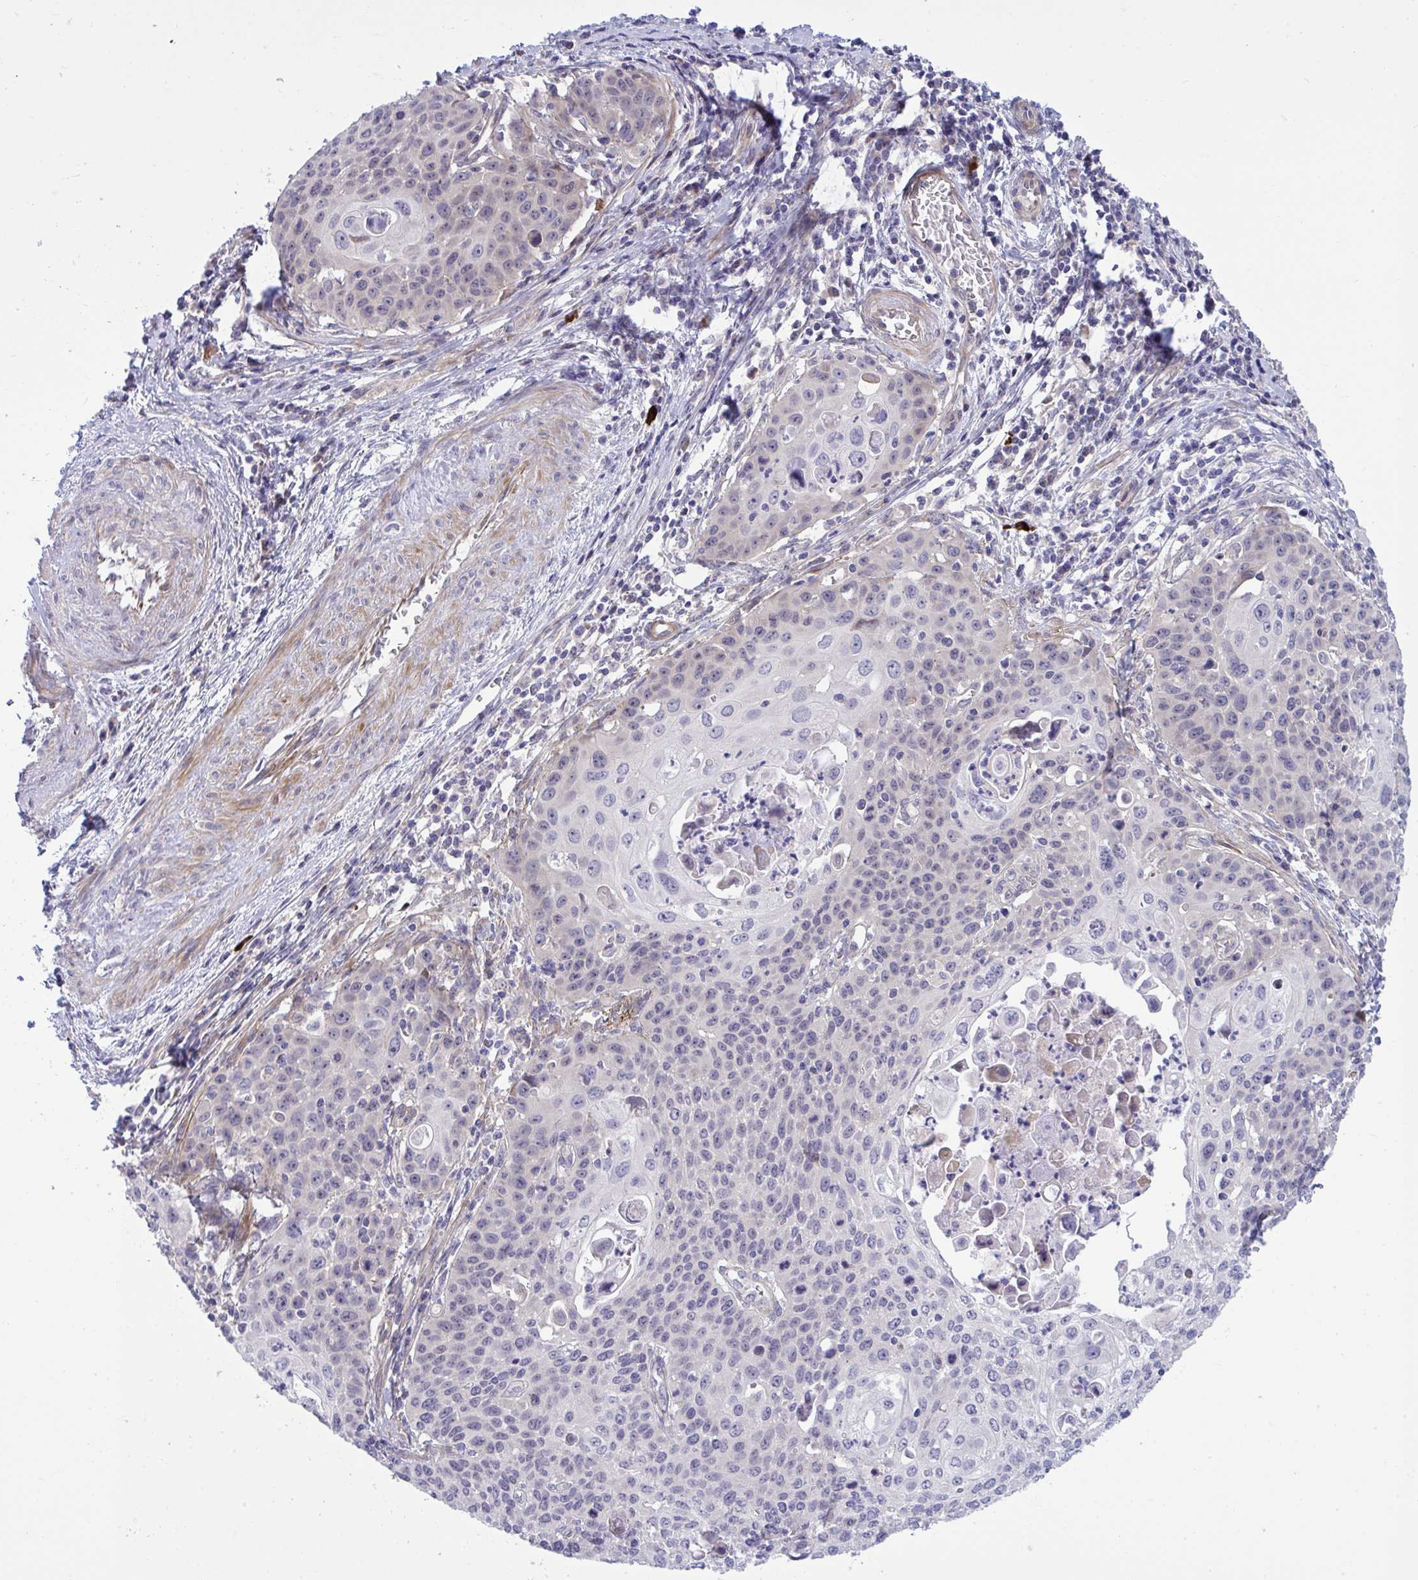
{"staining": {"intensity": "negative", "quantity": "none", "location": "none"}, "tissue": "cervical cancer", "cell_type": "Tumor cells", "image_type": "cancer", "snomed": [{"axis": "morphology", "description": "Squamous cell carcinoma, NOS"}, {"axis": "topography", "description": "Cervix"}], "caption": "High power microscopy micrograph of an immunohistochemistry image of cervical squamous cell carcinoma, revealing no significant expression in tumor cells.", "gene": "HMBOX1", "patient": {"sex": "female", "age": 65}}